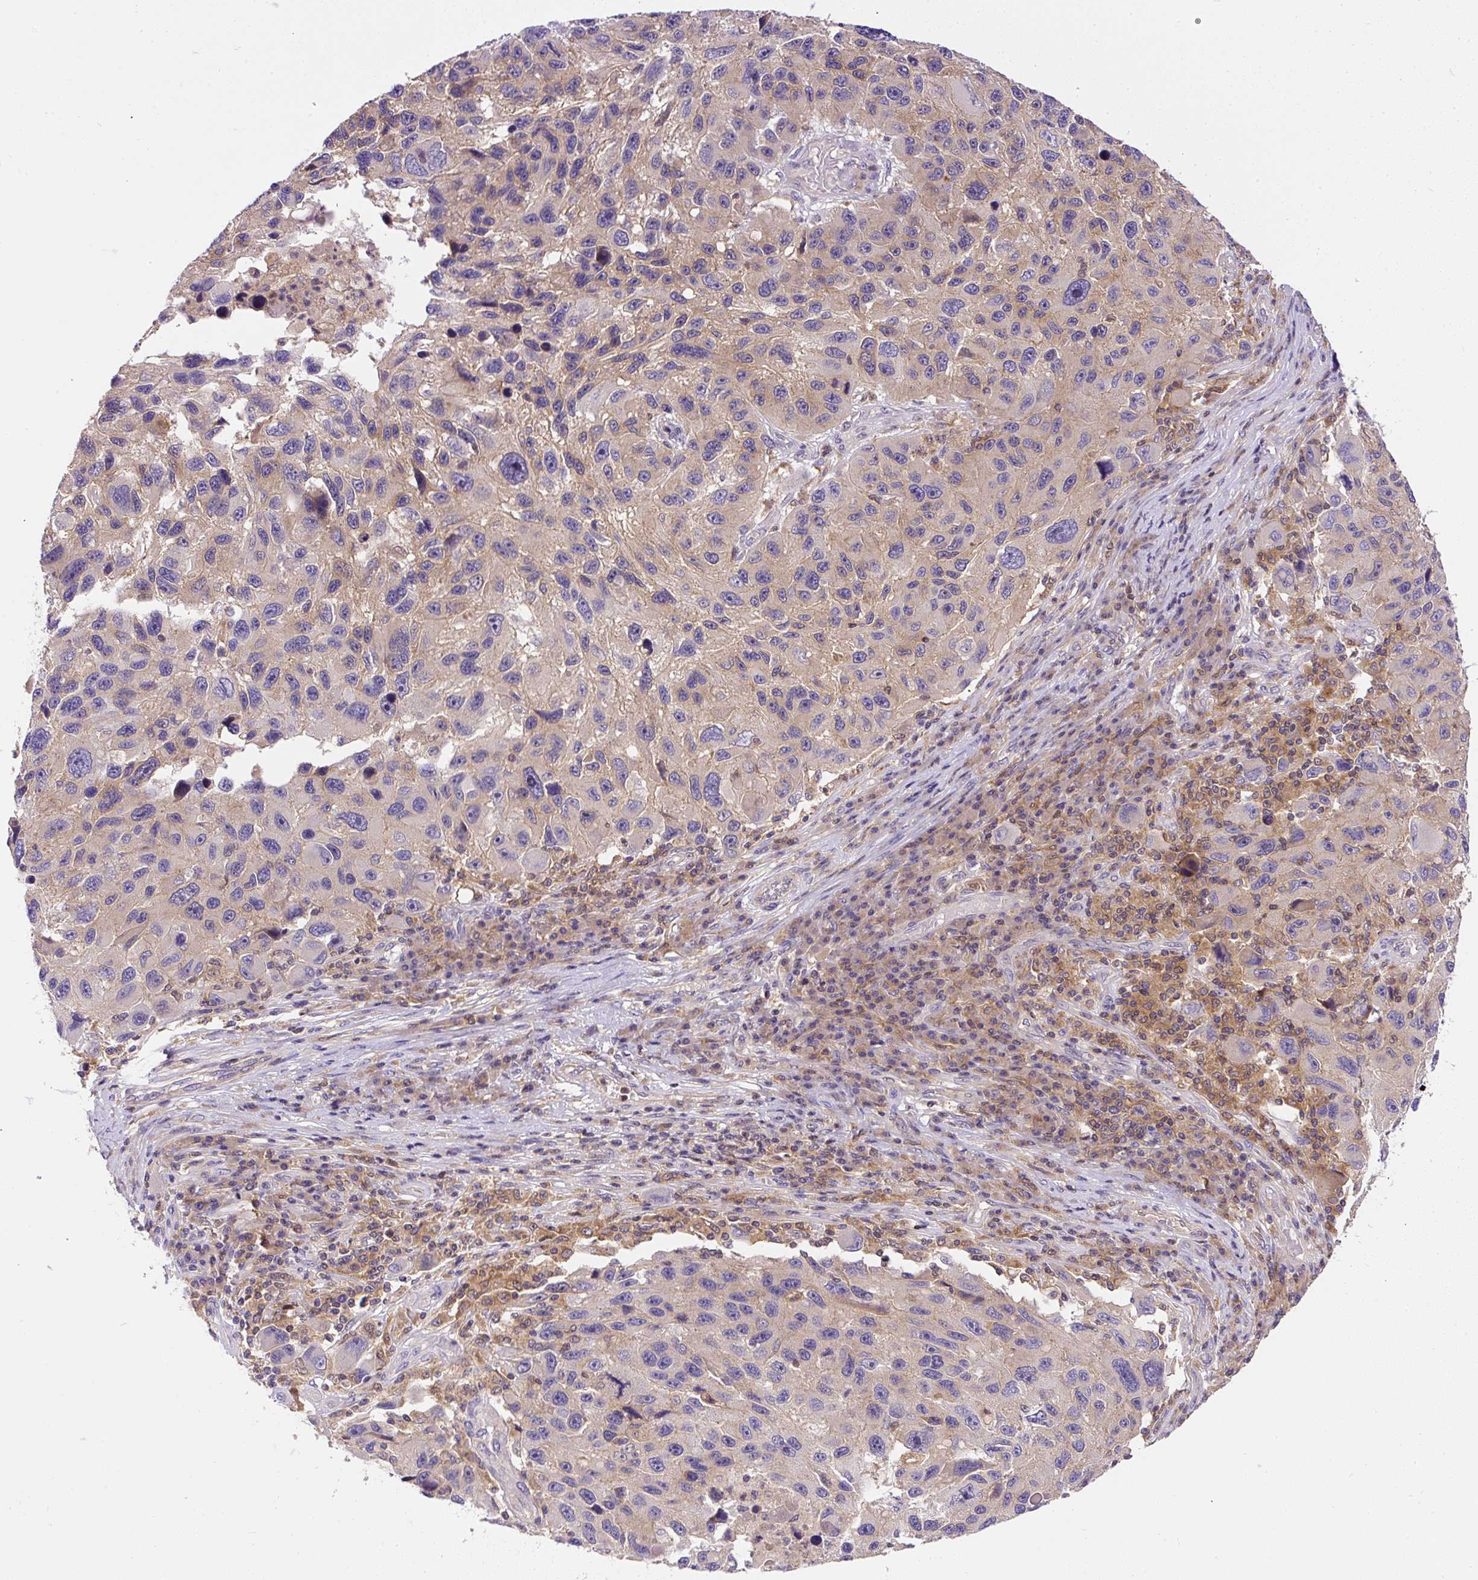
{"staining": {"intensity": "weak", "quantity": "<25%", "location": "cytoplasmic/membranous"}, "tissue": "melanoma", "cell_type": "Tumor cells", "image_type": "cancer", "snomed": [{"axis": "morphology", "description": "Malignant melanoma, NOS"}, {"axis": "topography", "description": "Skin"}], "caption": "Melanoma was stained to show a protein in brown. There is no significant positivity in tumor cells.", "gene": "CCDC28A", "patient": {"sex": "male", "age": 53}}